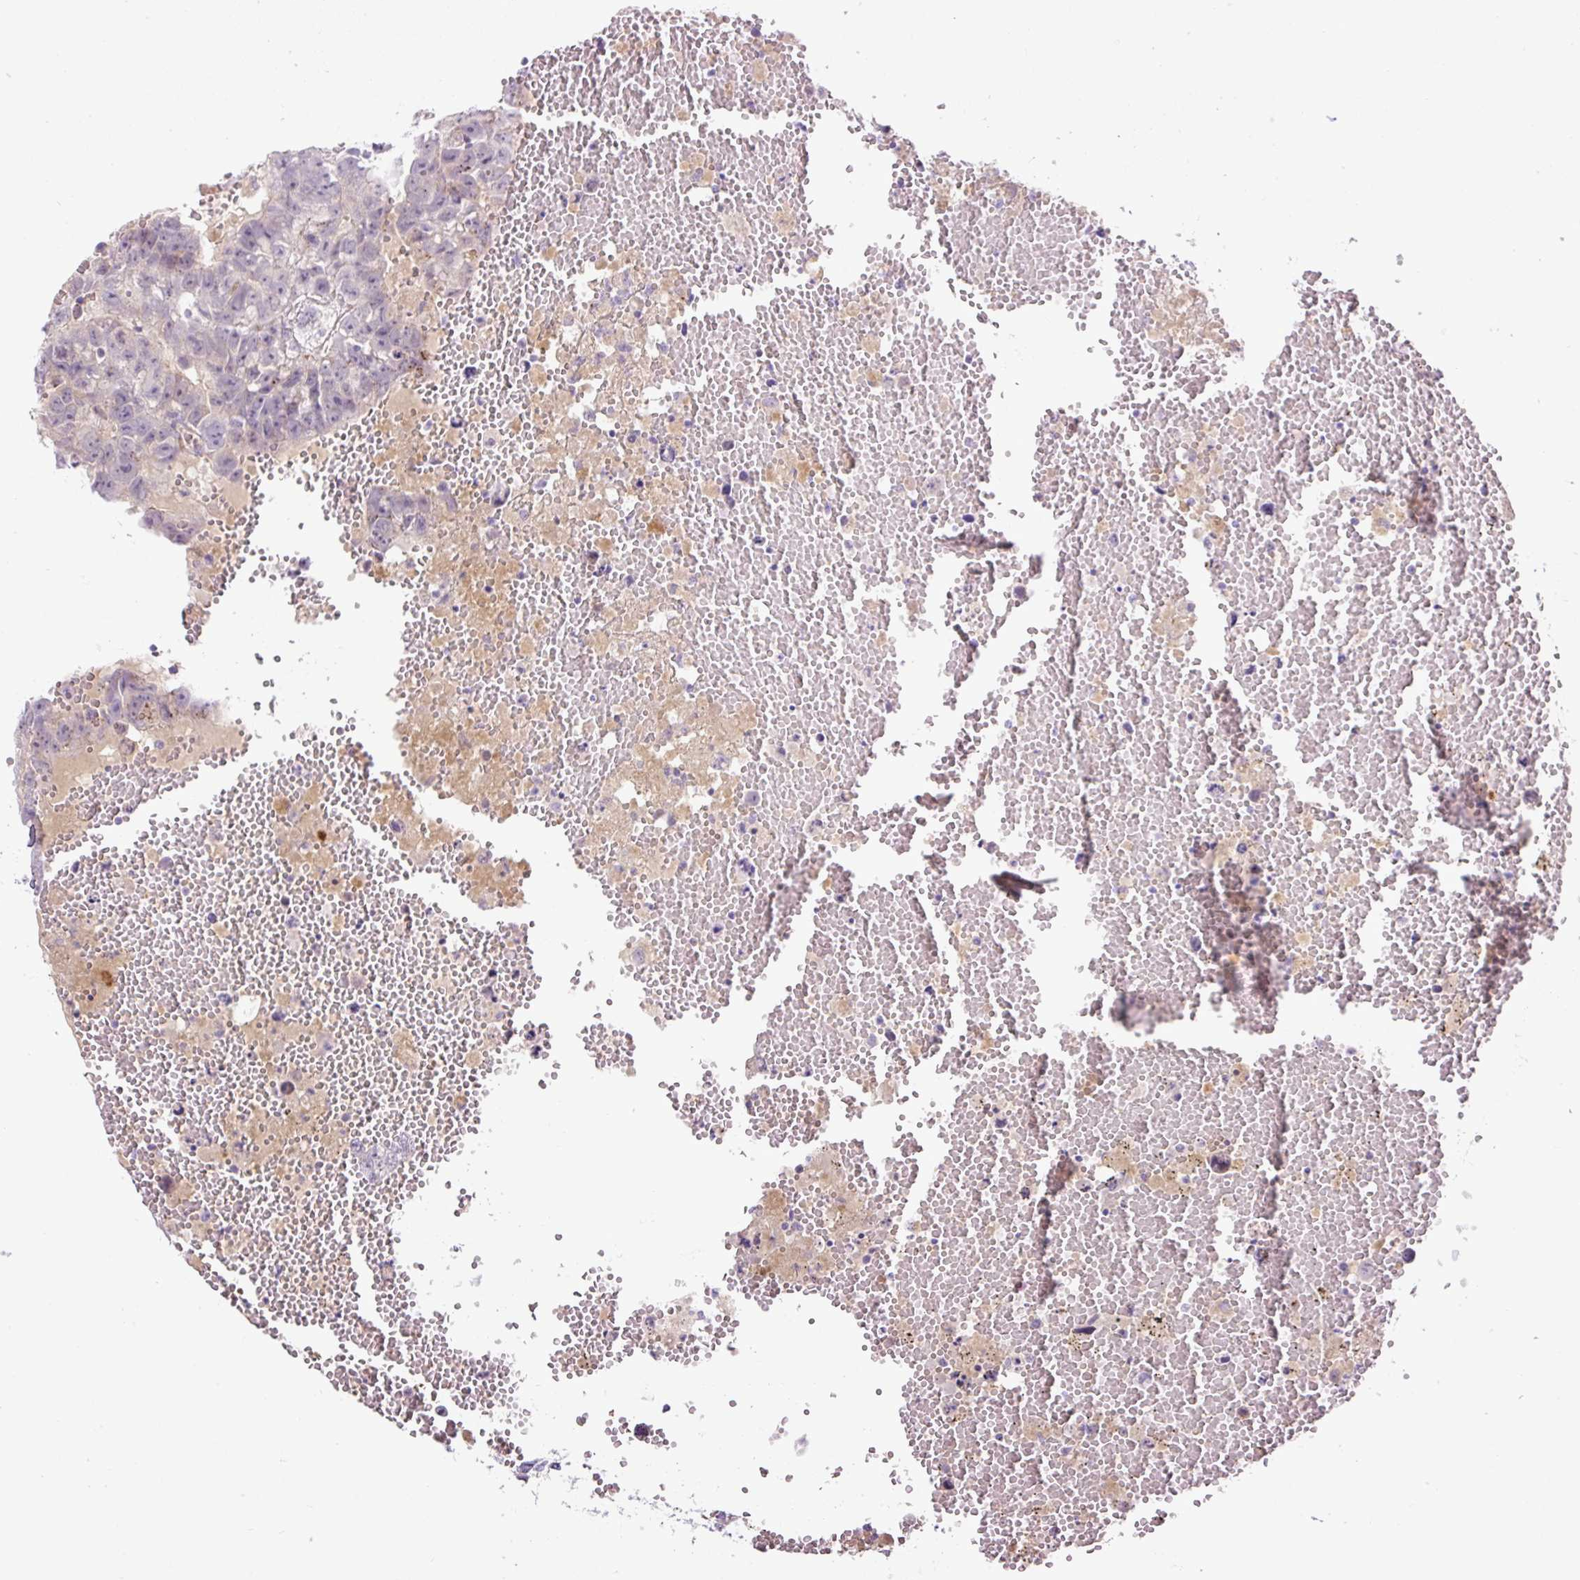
{"staining": {"intensity": "negative", "quantity": "none", "location": "none"}, "tissue": "testis cancer", "cell_type": "Tumor cells", "image_type": "cancer", "snomed": [{"axis": "morphology", "description": "Carcinoma, Embryonal, NOS"}, {"axis": "topography", "description": "Testis"}], "caption": "Embryonal carcinoma (testis) stained for a protein using IHC exhibits no expression tumor cells.", "gene": "LEFTY2", "patient": {"sex": "male", "age": 25}}